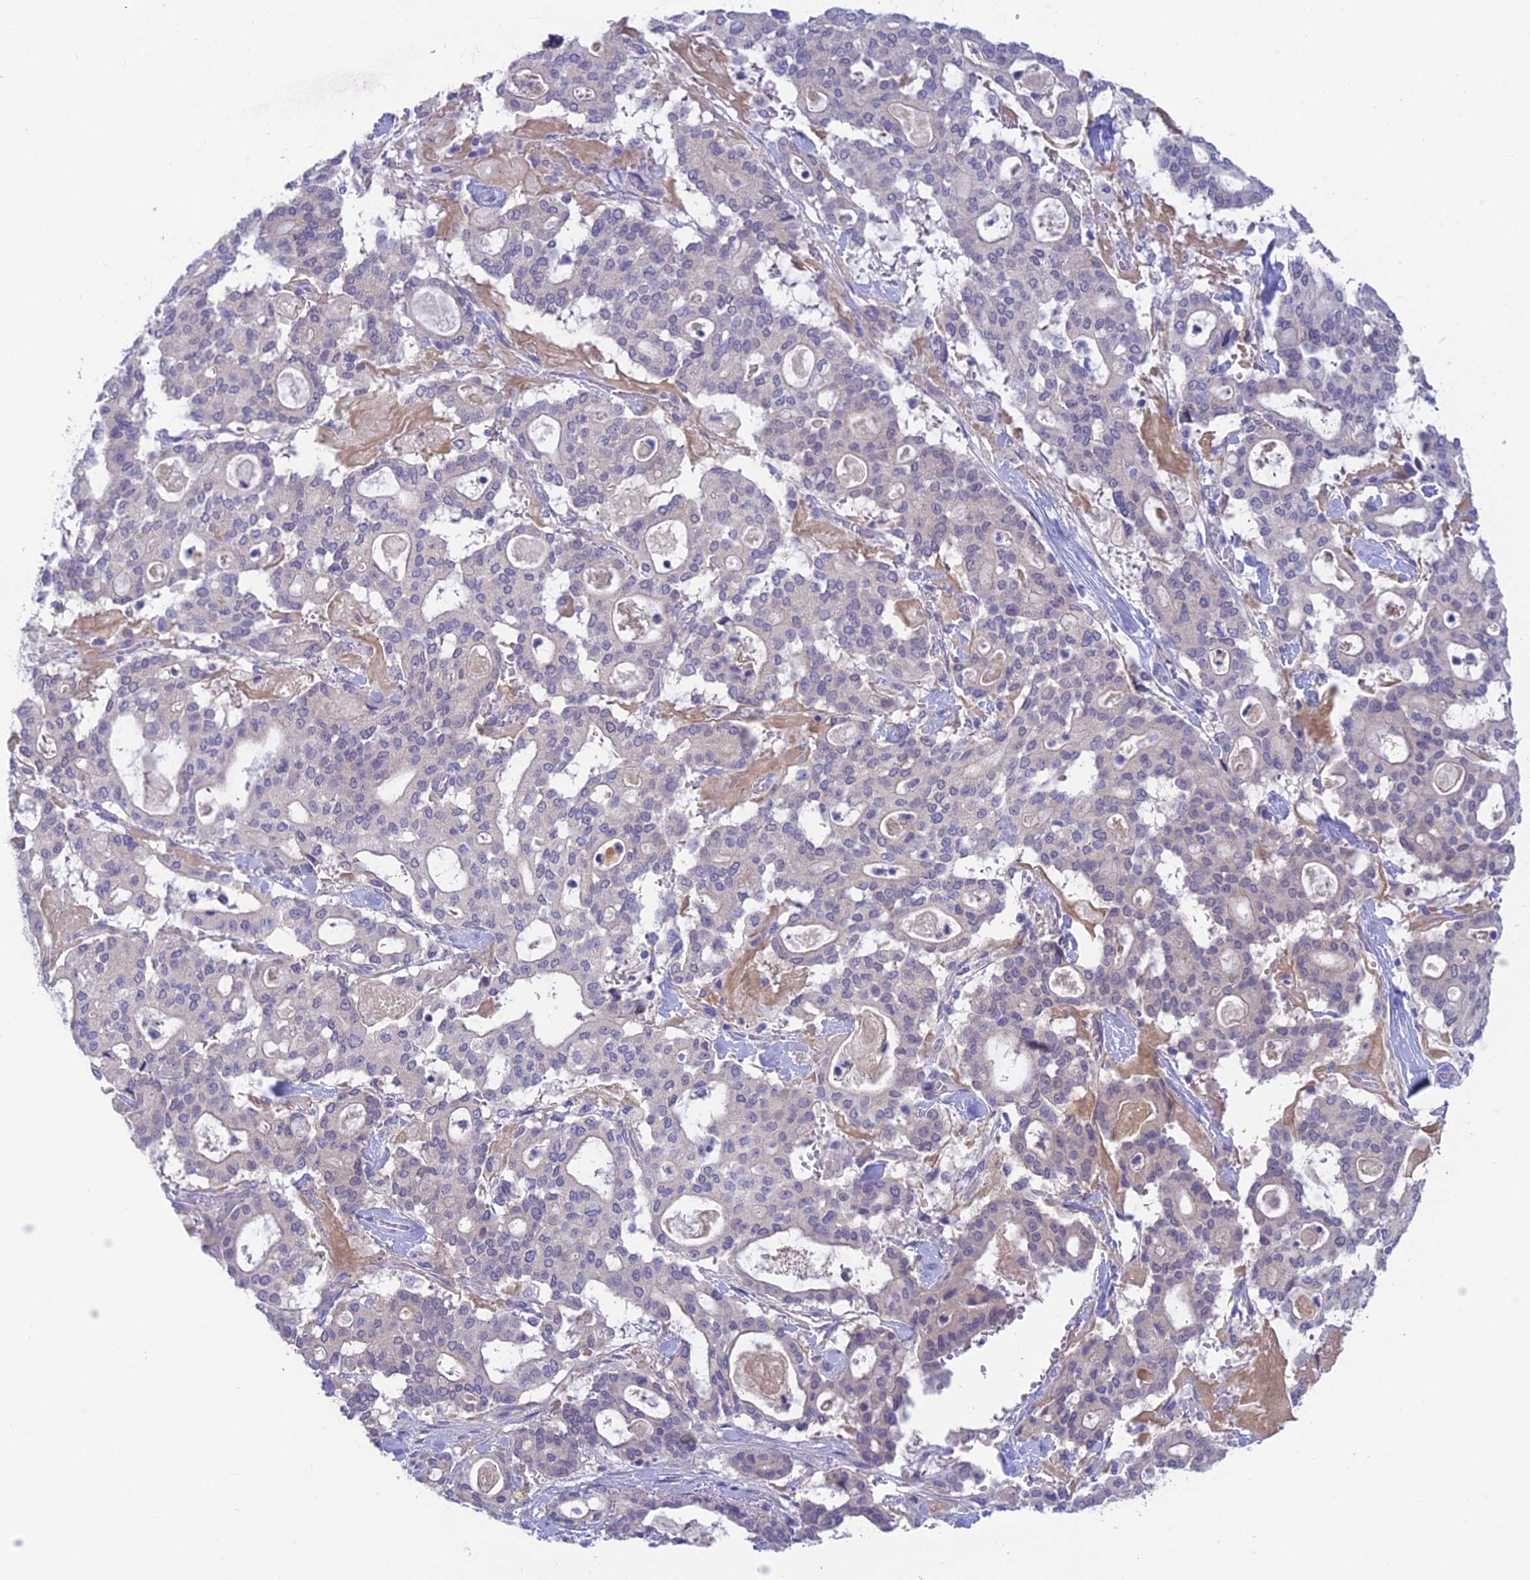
{"staining": {"intensity": "weak", "quantity": "<25%", "location": "cytoplasmic/membranous,nuclear"}, "tissue": "pancreatic cancer", "cell_type": "Tumor cells", "image_type": "cancer", "snomed": [{"axis": "morphology", "description": "Adenocarcinoma, NOS"}, {"axis": "topography", "description": "Pancreas"}], "caption": "An IHC micrograph of pancreatic cancer is shown. There is no staining in tumor cells of pancreatic cancer. The staining is performed using DAB brown chromogen with nuclei counter-stained in using hematoxylin.", "gene": "XPO7", "patient": {"sex": "male", "age": 63}}